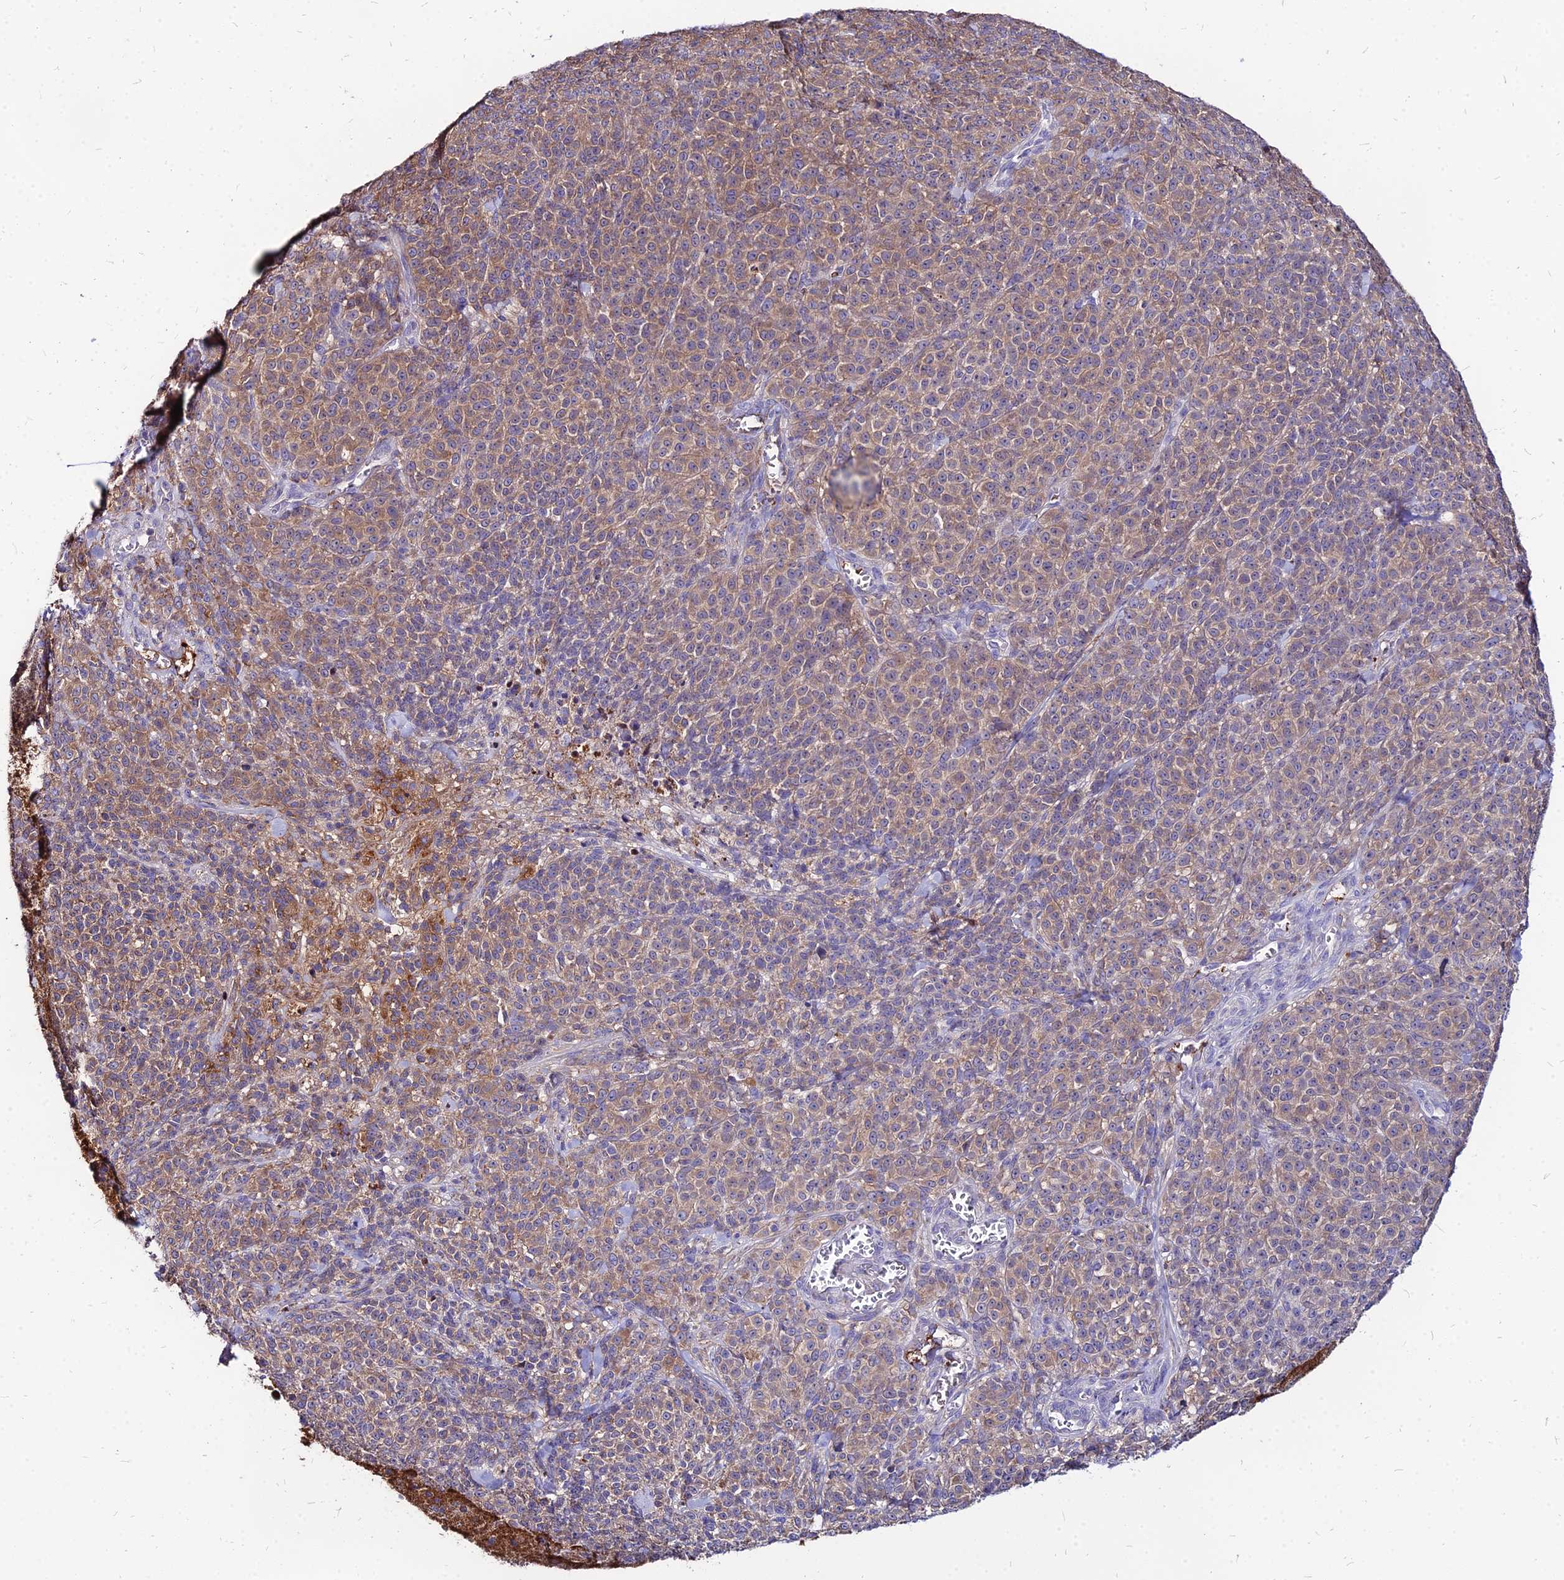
{"staining": {"intensity": "moderate", "quantity": ">75%", "location": "cytoplasmic/membranous"}, "tissue": "melanoma", "cell_type": "Tumor cells", "image_type": "cancer", "snomed": [{"axis": "morphology", "description": "Normal tissue, NOS"}, {"axis": "morphology", "description": "Malignant melanoma, NOS"}, {"axis": "topography", "description": "Skin"}], "caption": "Melanoma was stained to show a protein in brown. There is medium levels of moderate cytoplasmic/membranous staining in about >75% of tumor cells.", "gene": "ACSM6", "patient": {"sex": "female", "age": 34}}